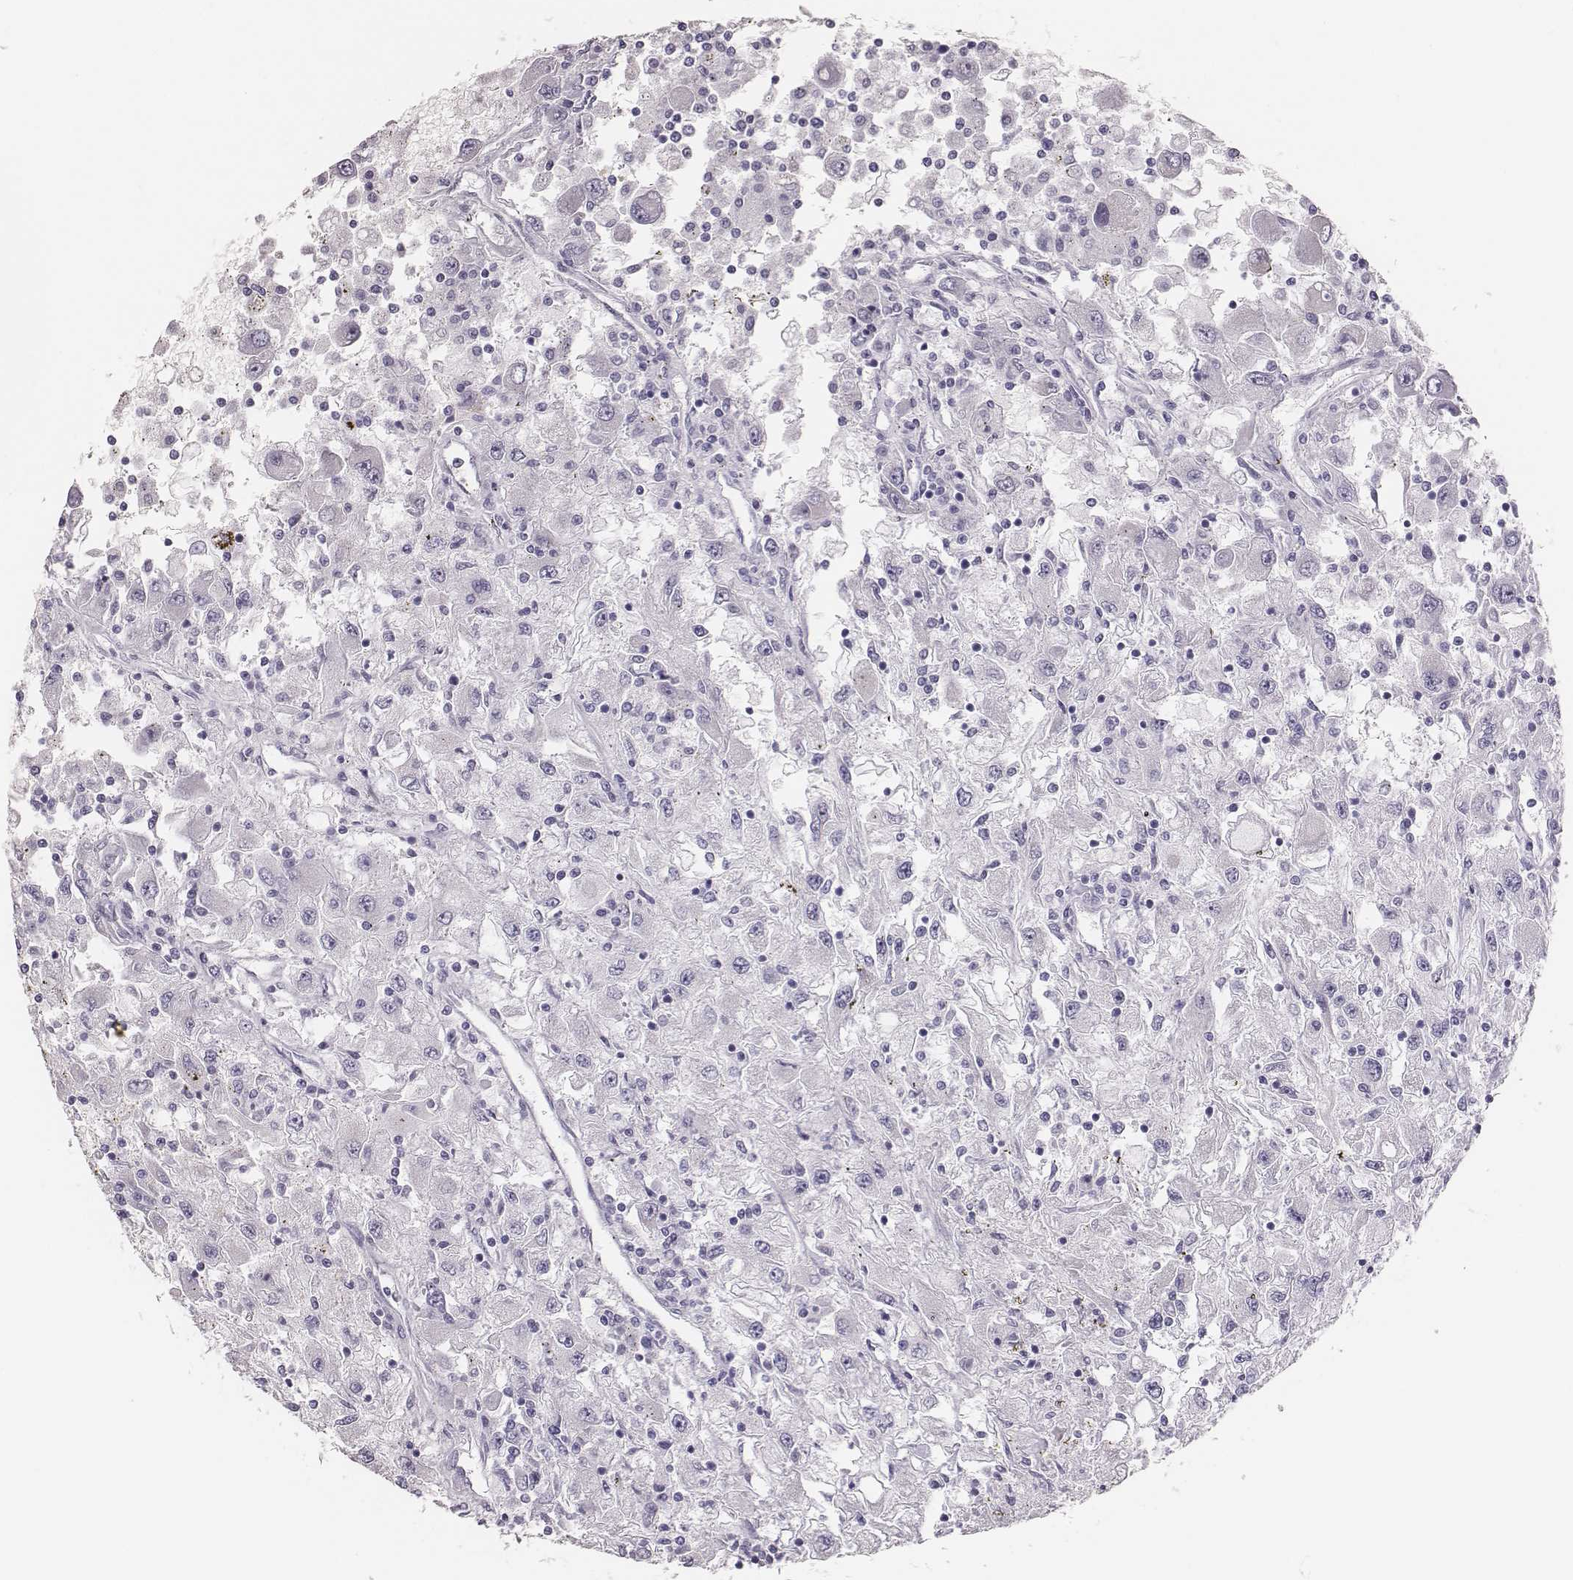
{"staining": {"intensity": "negative", "quantity": "none", "location": "none"}, "tissue": "renal cancer", "cell_type": "Tumor cells", "image_type": "cancer", "snomed": [{"axis": "morphology", "description": "Adenocarcinoma, NOS"}, {"axis": "topography", "description": "Kidney"}], "caption": "Immunohistochemical staining of human renal cancer (adenocarcinoma) exhibits no significant expression in tumor cells. Nuclei are stained in blue.", "gene": "H1-6", "patient": {"sex": "female", "age": 67}}